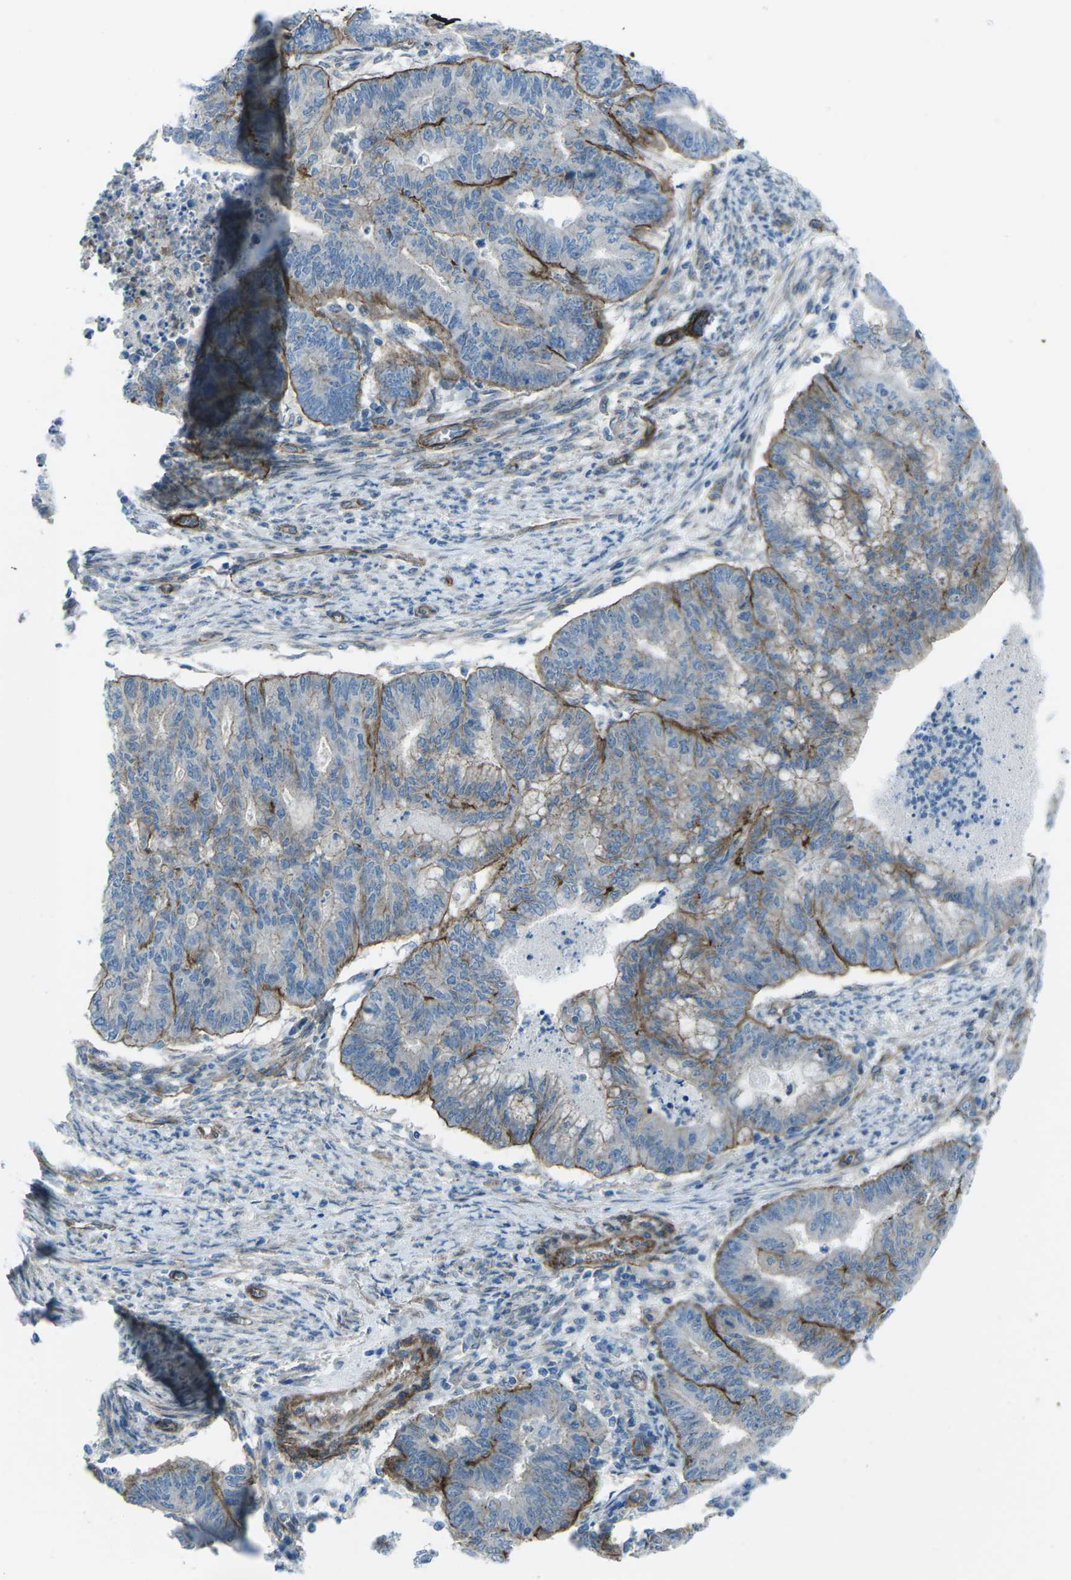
{"staining": {"intensity": "negative", "quantity": "none", "location": "none"}, "tissue": "endometrial cancer", "cell_type": "Tumor cells", "image_type": "cancer", "snomed": [{"axis": "morphology", "description": "Adenocarcinoma, NOS"}, {"axis": "topography", "description": "Endometrium"}], "caption": "High power microscopy histopathology image of an immunohistochemistry (IHC) histopathology image of endometrial adenocarcinoma, revealing no significant expression in tumor cells.", "gene": "UTRN", "patient": {"sex": "female", "age": 79}}